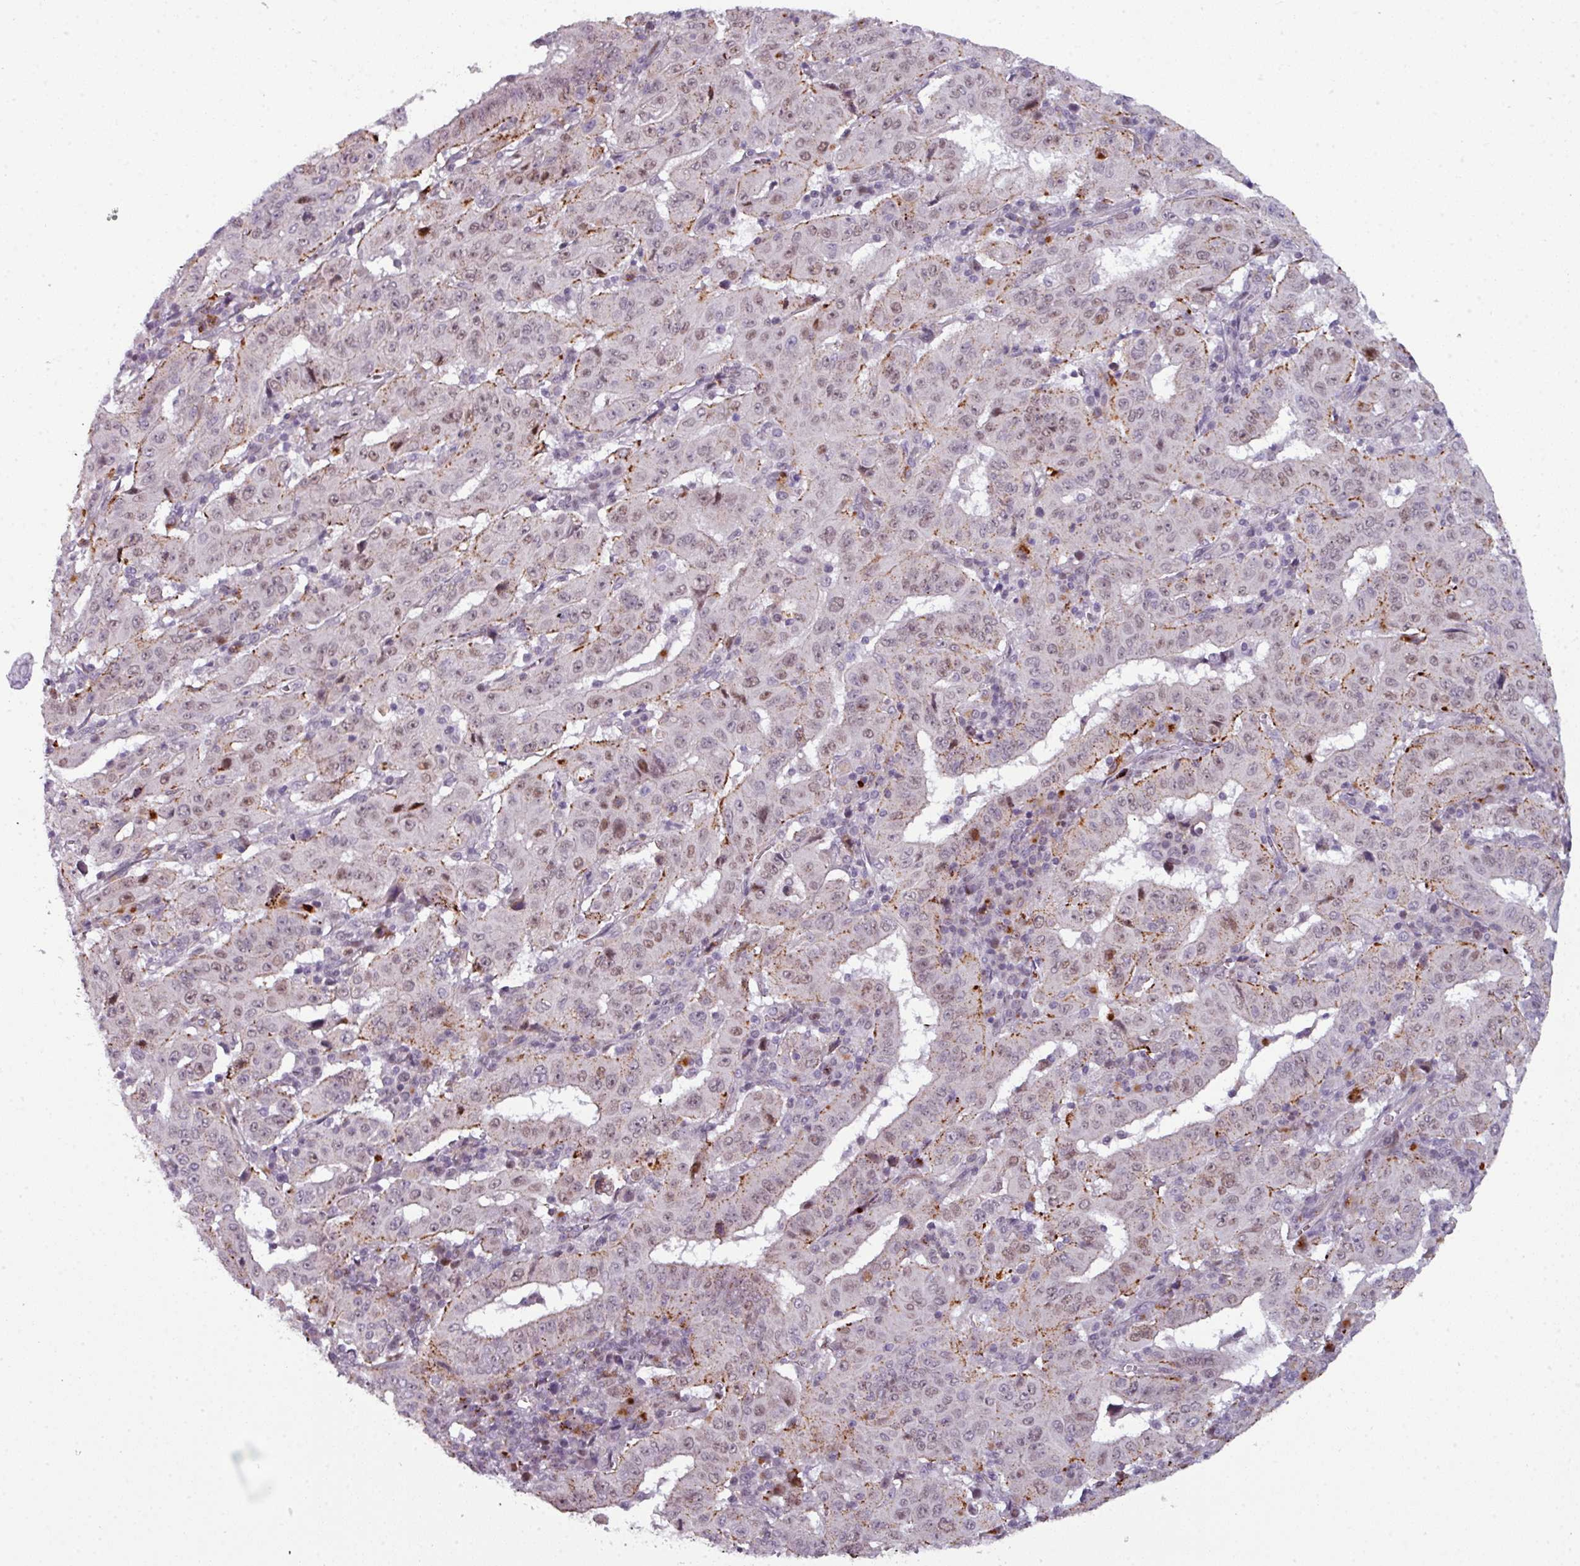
{"staining": {"intensity": "weak", "quantity": "<25%", "location": "nuclear"}, "tissue": "pancreatic cancer", "cell_type": "Tumor cells", "image_type": "cancer", "snomed": [{"axis": "morphology", "description": "Adenocarcinoma, NOS"}, {"axis": "topography", "description": "Pancreas"}], "caption": "The micrograph demonstrates no staining of tumor cells in pancreatic cancer.", "gene": "TMEFF1", "patient": {"sex": "male", "age": 63}}